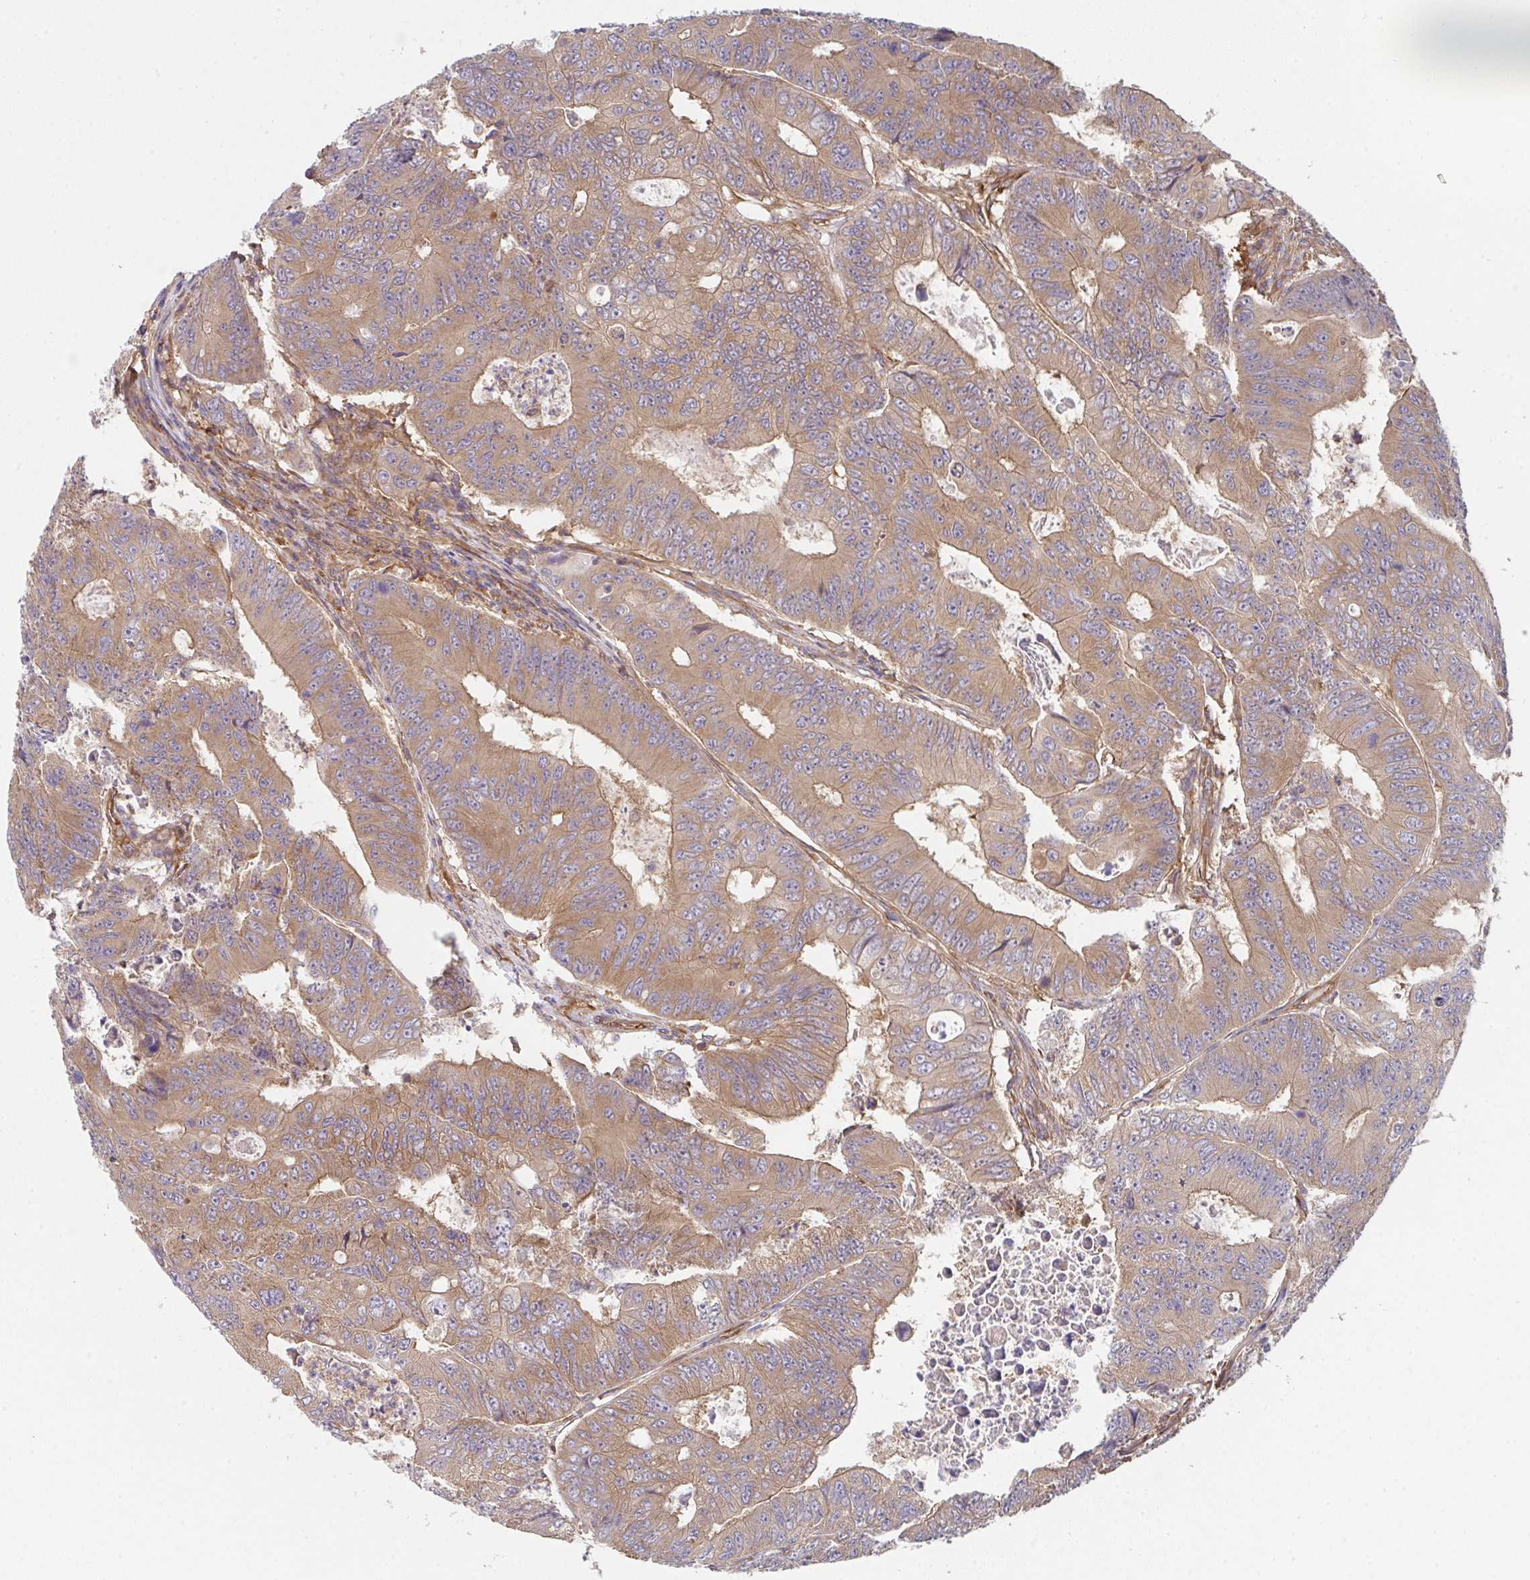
{"staining": {"intensity": "moderate", "quantity": ">75%", "location": "cytoplasmic/membranous"}, "tissue": "colorectal cancer", "cell_type": "Tumor cells", "image_type": "cancer", "snomed": [{"axis": "morphology", "description": "Adenocarcinoma, NOS"}, {"axis": "topography", "description": "Colon"}], "caption": "Protein expression analysis of human colorectal cancer (adenocarcinoma) reveals moderate cytoplasmic/membranous positivity in about >75% of tumor cells.", "gene": "TMEM229A", "patient": {"sex": "female", "age": 48}}